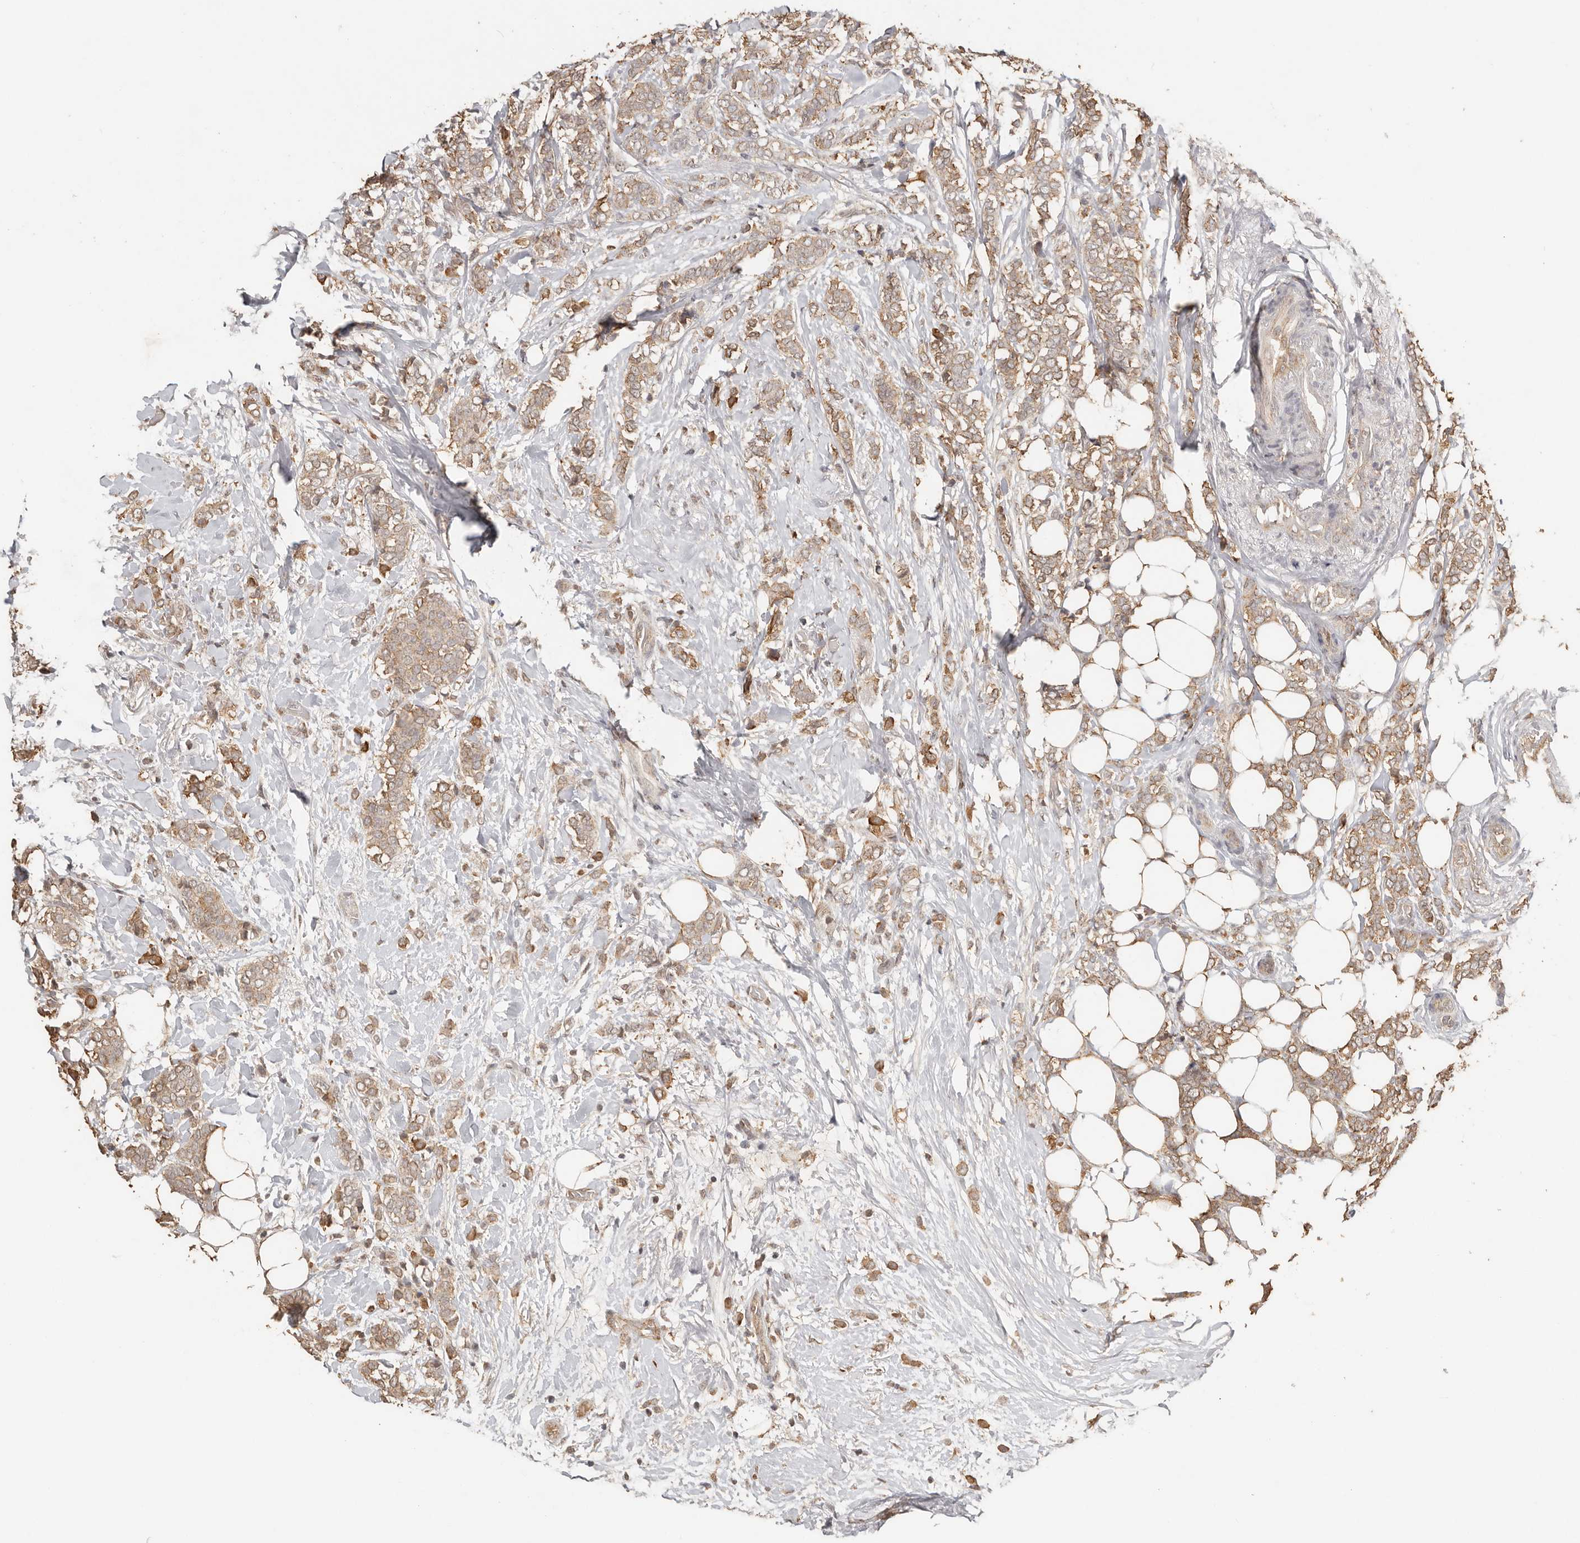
{"staining": {"intensity": "moderate", "quantity": ">75%", "location": "cytoplasmic/membranous"}, "tissue": "breast cancer", "cell_type": "Tumor cells", "image_type": "cancer", "snomed": [{"axis": "morphology", "description": "Lobular carcinoma"}, {"axis": "topography", "description": "Breast"}], "caption": "Immunohistochemistry (IHC) histopathology image of lobular carcinoma (breast) stained for a protein (brown), which demonstrates medium levels of moderate cytoplasmic/membranous staining in about >75% of tumor cells.", "gene": "SEC14L1", "patient": {"sex": "female", "age": 50}}